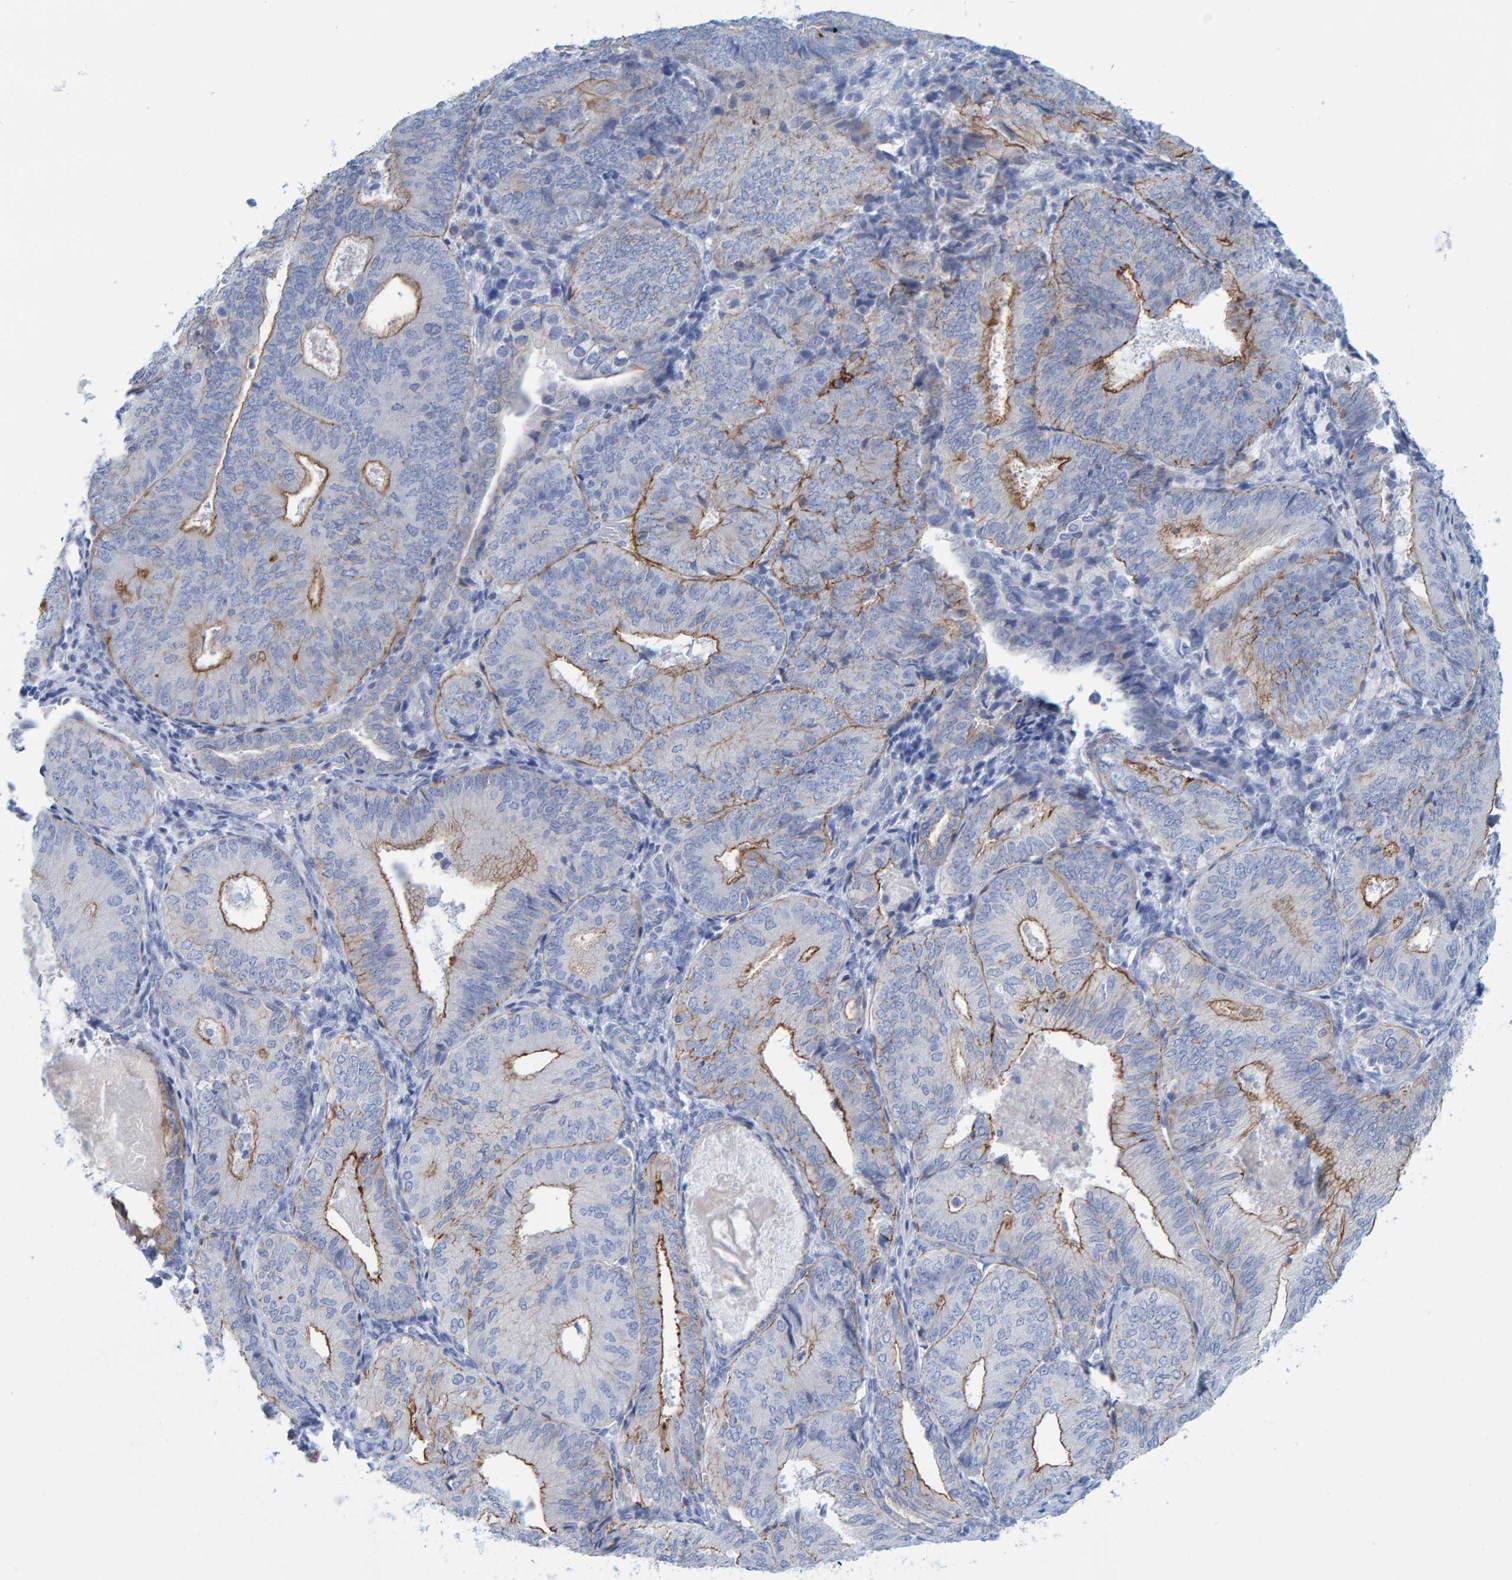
{"staining": {"intensity": "moderate", "quantity": "25%-75%", "location": "cytoplasmic/membranous"}, "tissue": "endometrial cancer", "cell_type": "Tumor cells", "image_type": "cancer", "snomed": [{"axis": "morphology", "description": "Adenocarcinoma, NOS"}, {"axis": "topography", "description": "Endometrium"}], "caption": "About 25%-75% of tumor cells in adenocarcinoma (endometrial) demonstrate moderate cytoplasmic/membranous protein staining as visualized by brown immunohistochemical staining.", "gene": "JAKMIP3", "patient": {"sex": "female", "age": 81}}